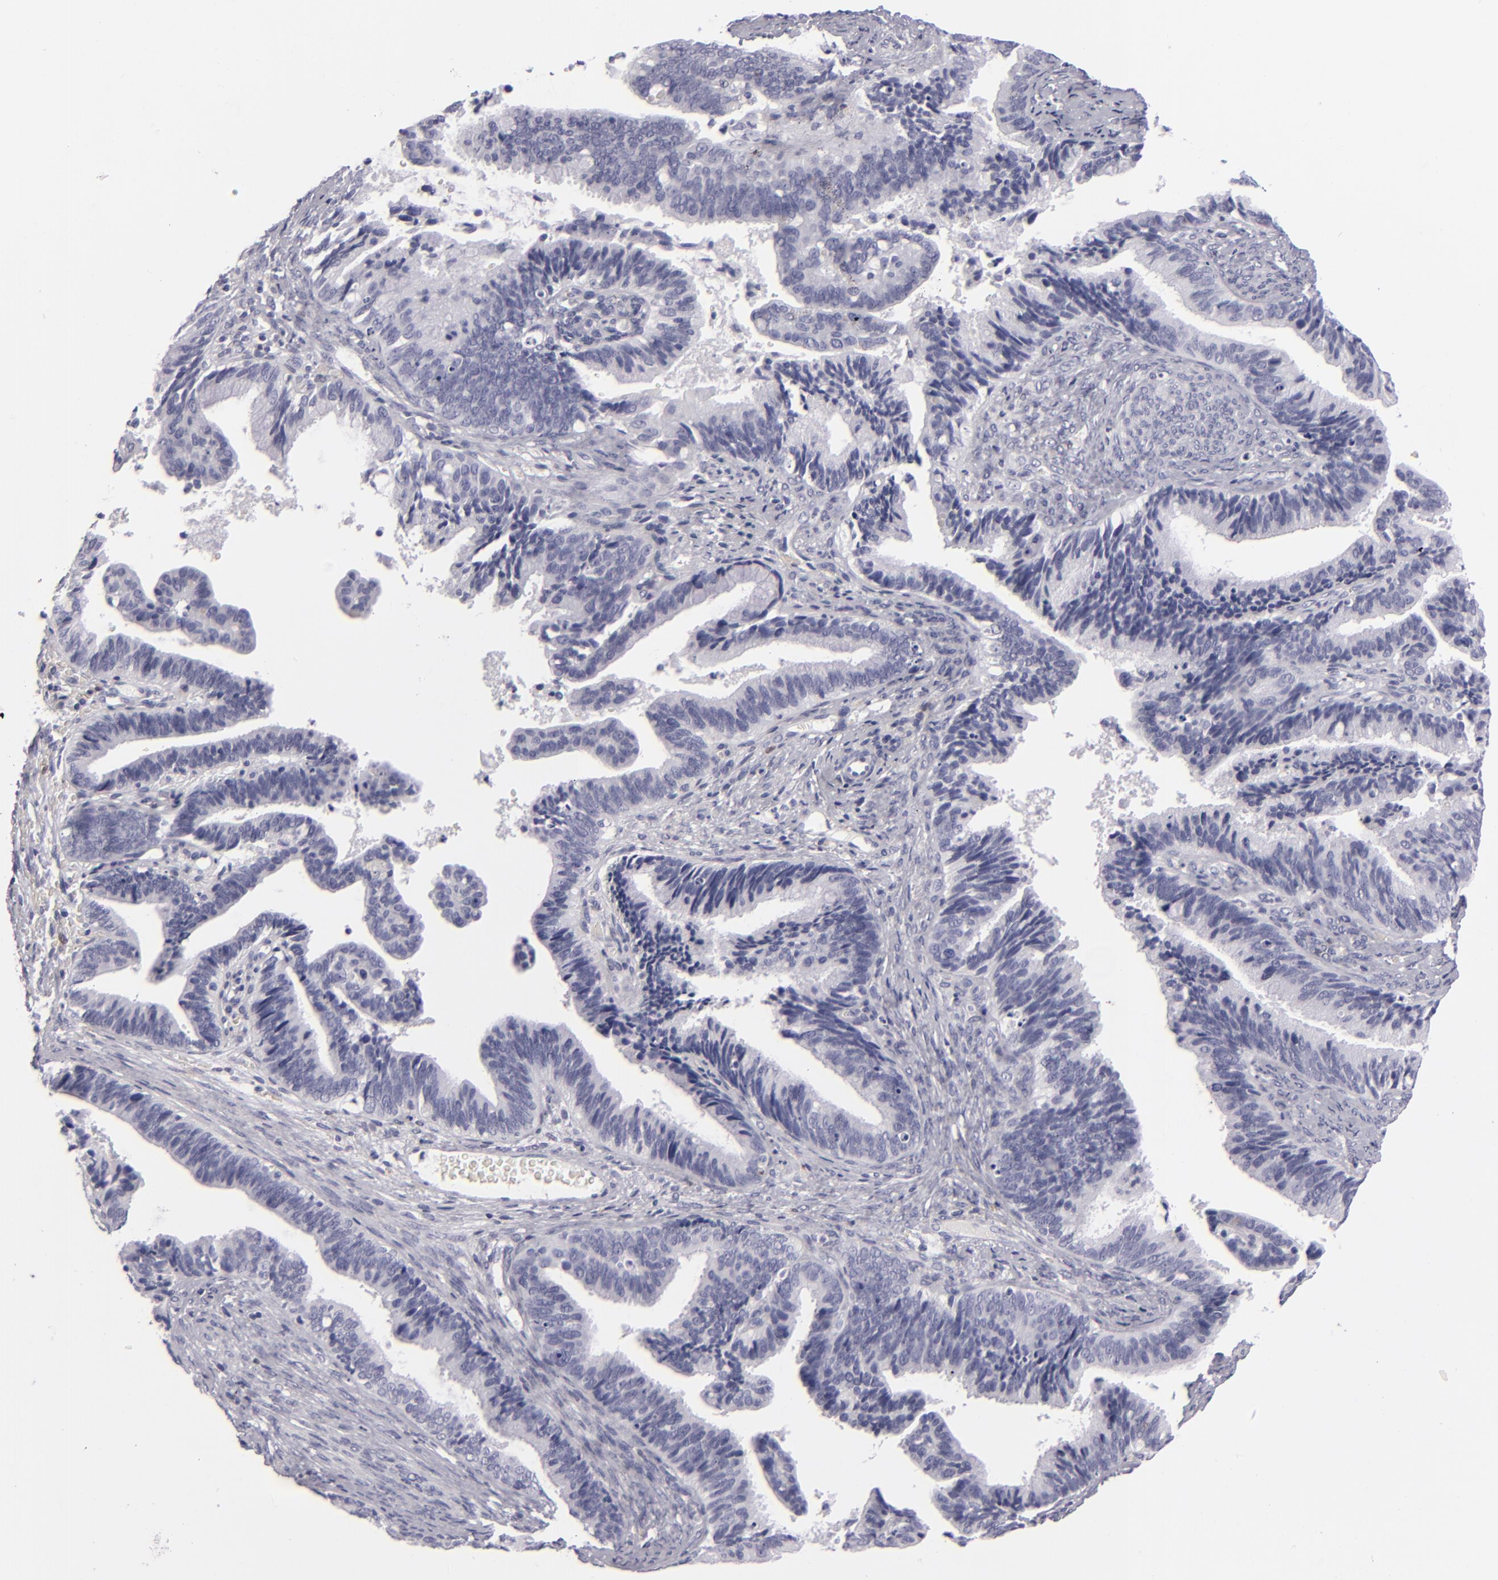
{"staining": {"intensity": "negative", "quantity": "none", "location": "none"}, "tissue": "cervical cancer", "cell_type": "Tumor cells", "image_type": "cancer", "snomed": [{"axis": "morphology", "description": "Adenocarcinoma, NOS"}, {"axis": "topography", "description": "Cervix"}], "caption": "Immunohistochemistry (IHC) histopathology image of human cervical cancer (adenocarcinoma) stained for a protein (brown), which displays no staining in tumor cells.", "gene": "F13A1", "patient": {"sex": "female", "age": 47}}